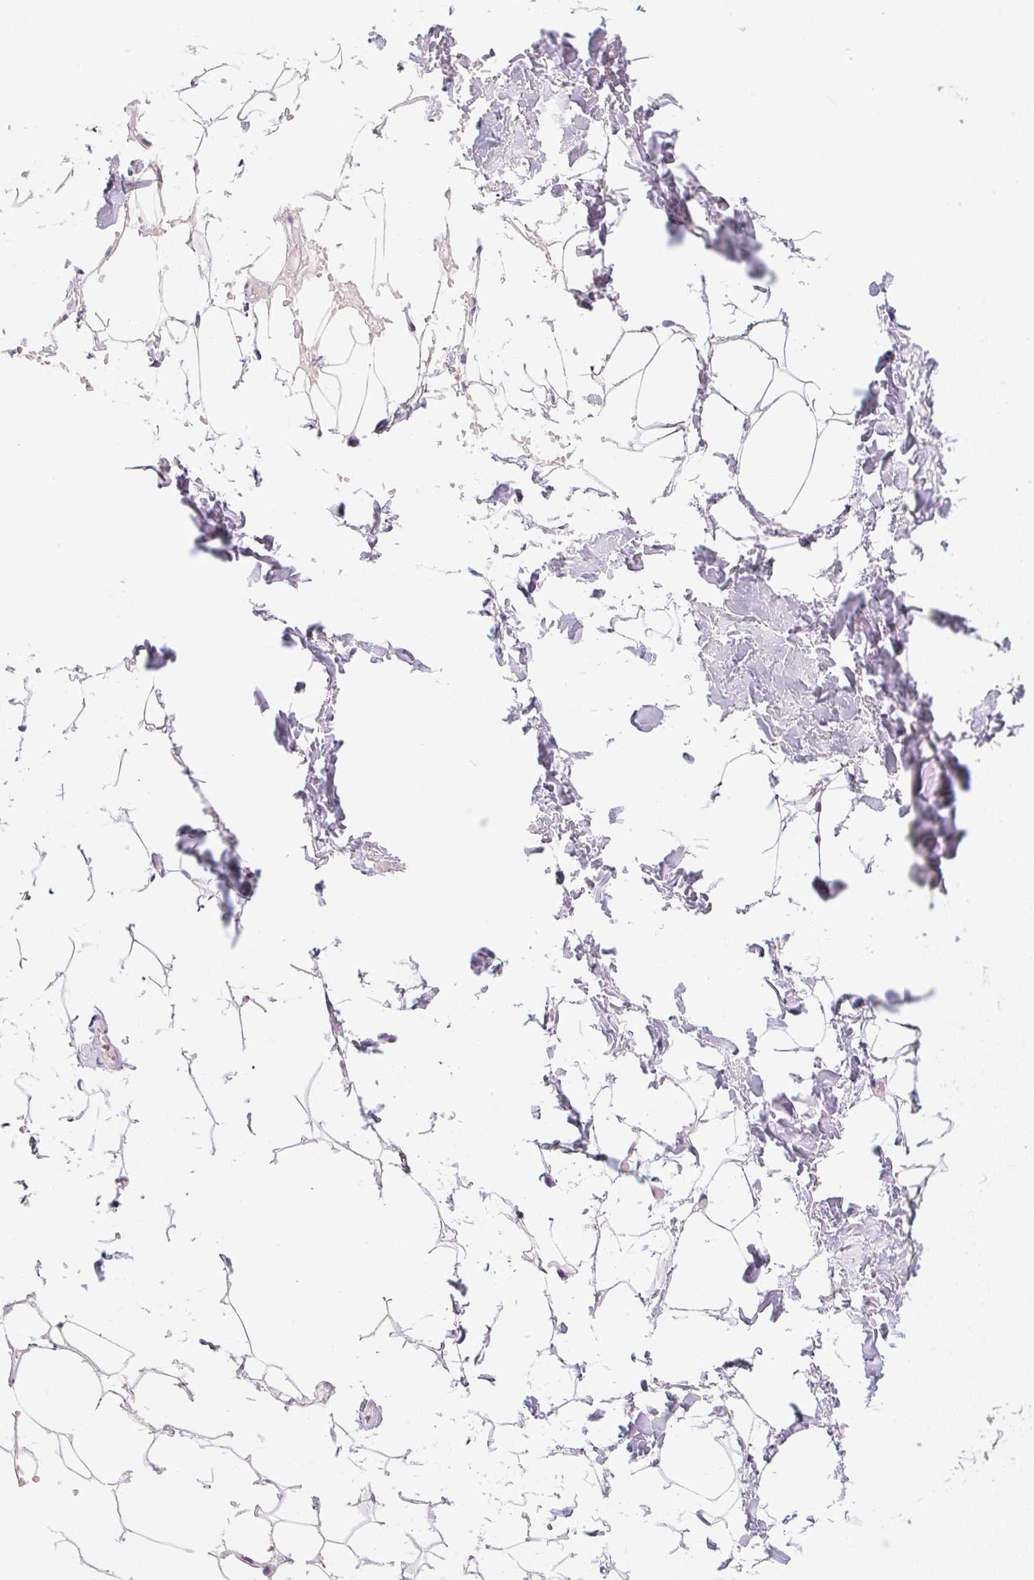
{"staining": {"intensity": "negative", "quantity": "none", "location": "none"}, "tissue": "adipose tissue", "cell_type": "Adipocytes", "image_type": "normal", "snomed": [{"axis": "morphology", "description": "Normal tissue, NOS"}, {"axis": "topography", "description": "Skin"}, {"axis": "topography", "description": "Peripheral nerve tissue"}], "caption": "The image exhibits no staining of adipocytes in benign adipose tissue.", "gene": "MIA2", "patient": {"sex": "female", "age": 56}}